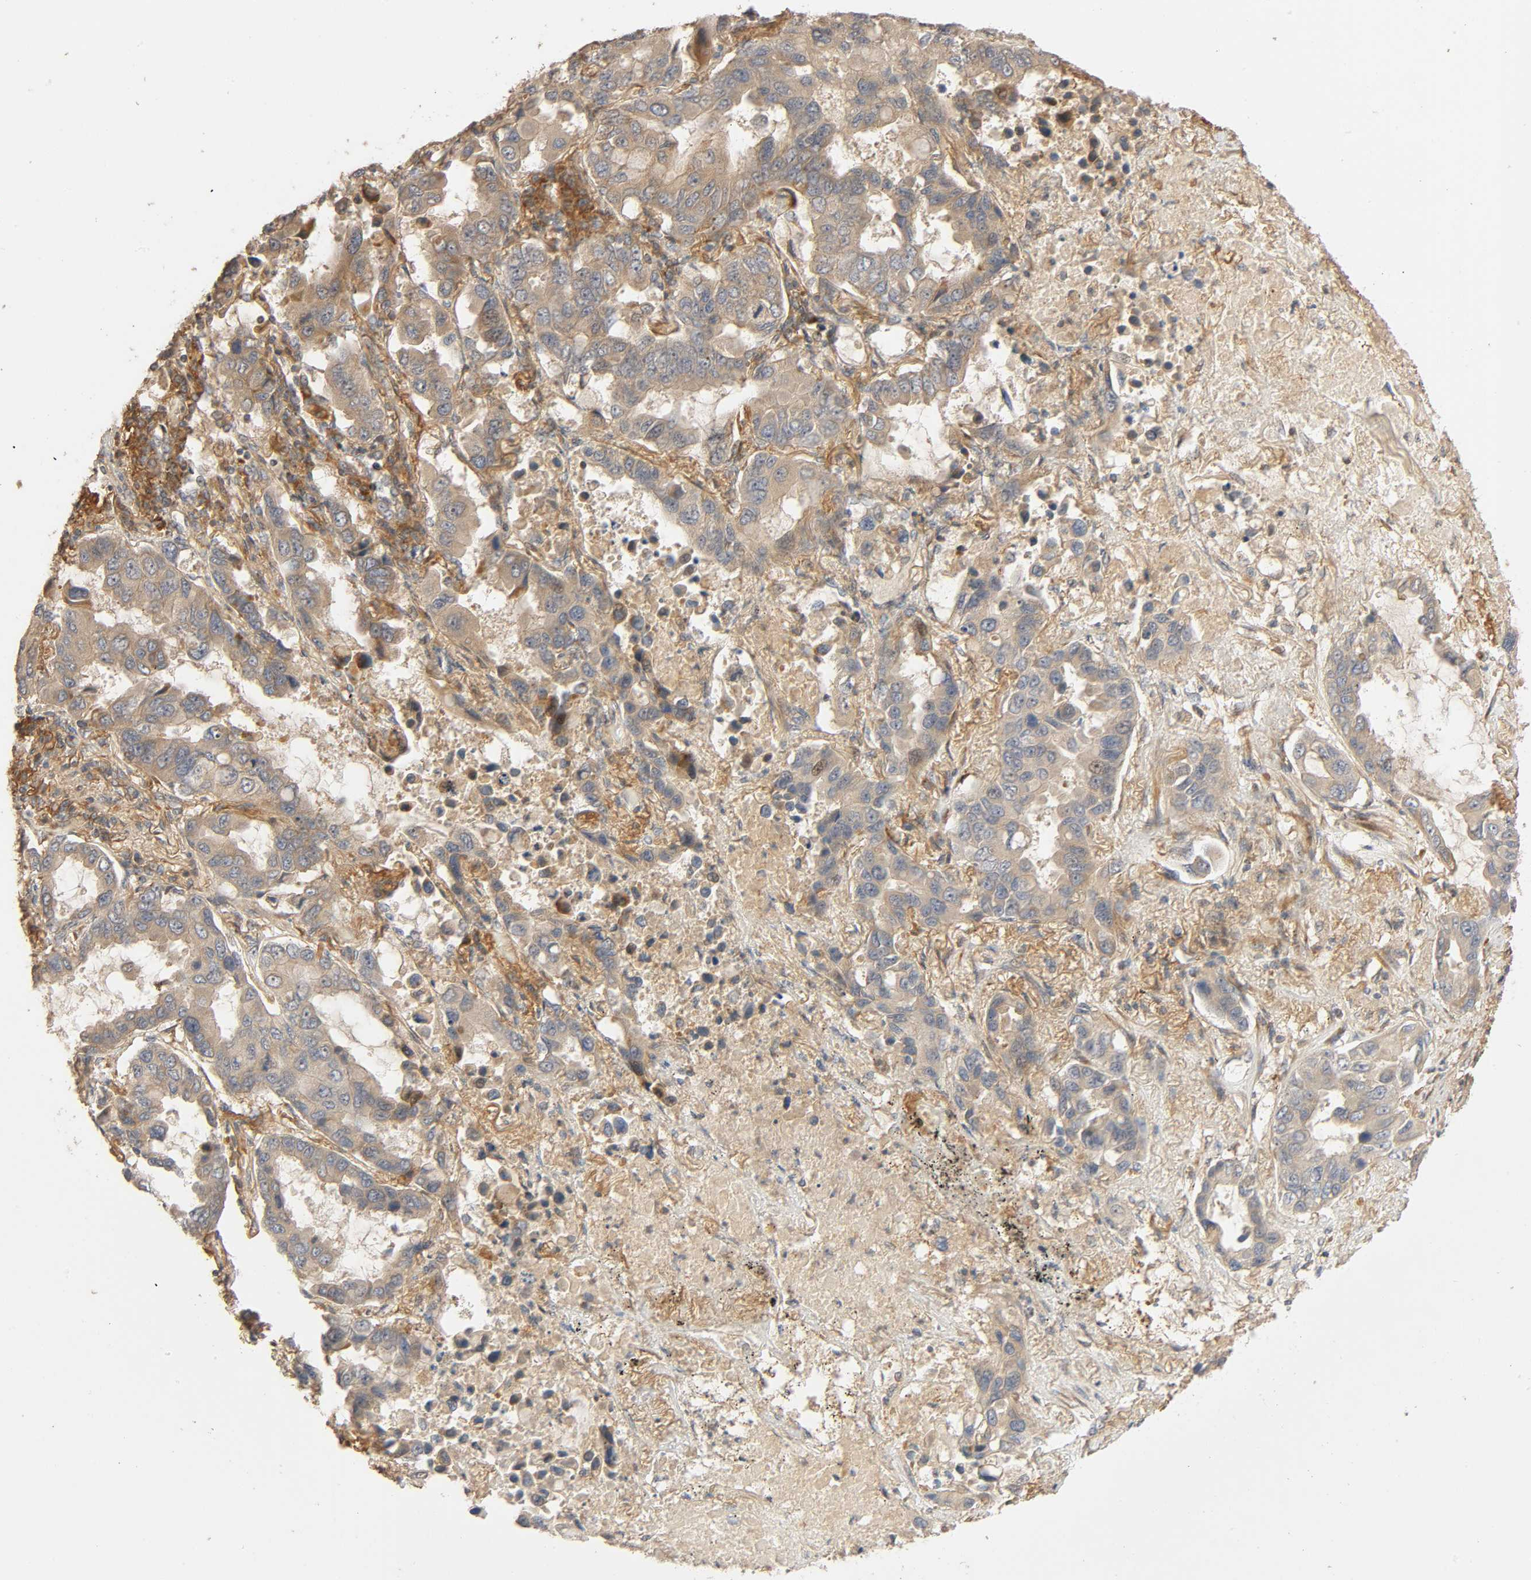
{"staining": {"intensity": "weak", "quantity": "25%-75%", "location": "cytoplasmic/membranous"}, "tissue": "lung cancer", "cell_type": "Tumor cells", "image_type": "cancer", "snomed": [{"axis": "morphology", "description": "Adenocarcinoma, NOS"}, {"axis": "topography", "description": "Lung"}], "caption": "Adenocarcinoma (lung) stained for a protein (brown) reveals weak cytoplasmic/membranous positive expression in about 25%-75% of tumor cells.", "gene": "SGSM1", "patient": {"sex": "male", "age": 64}}